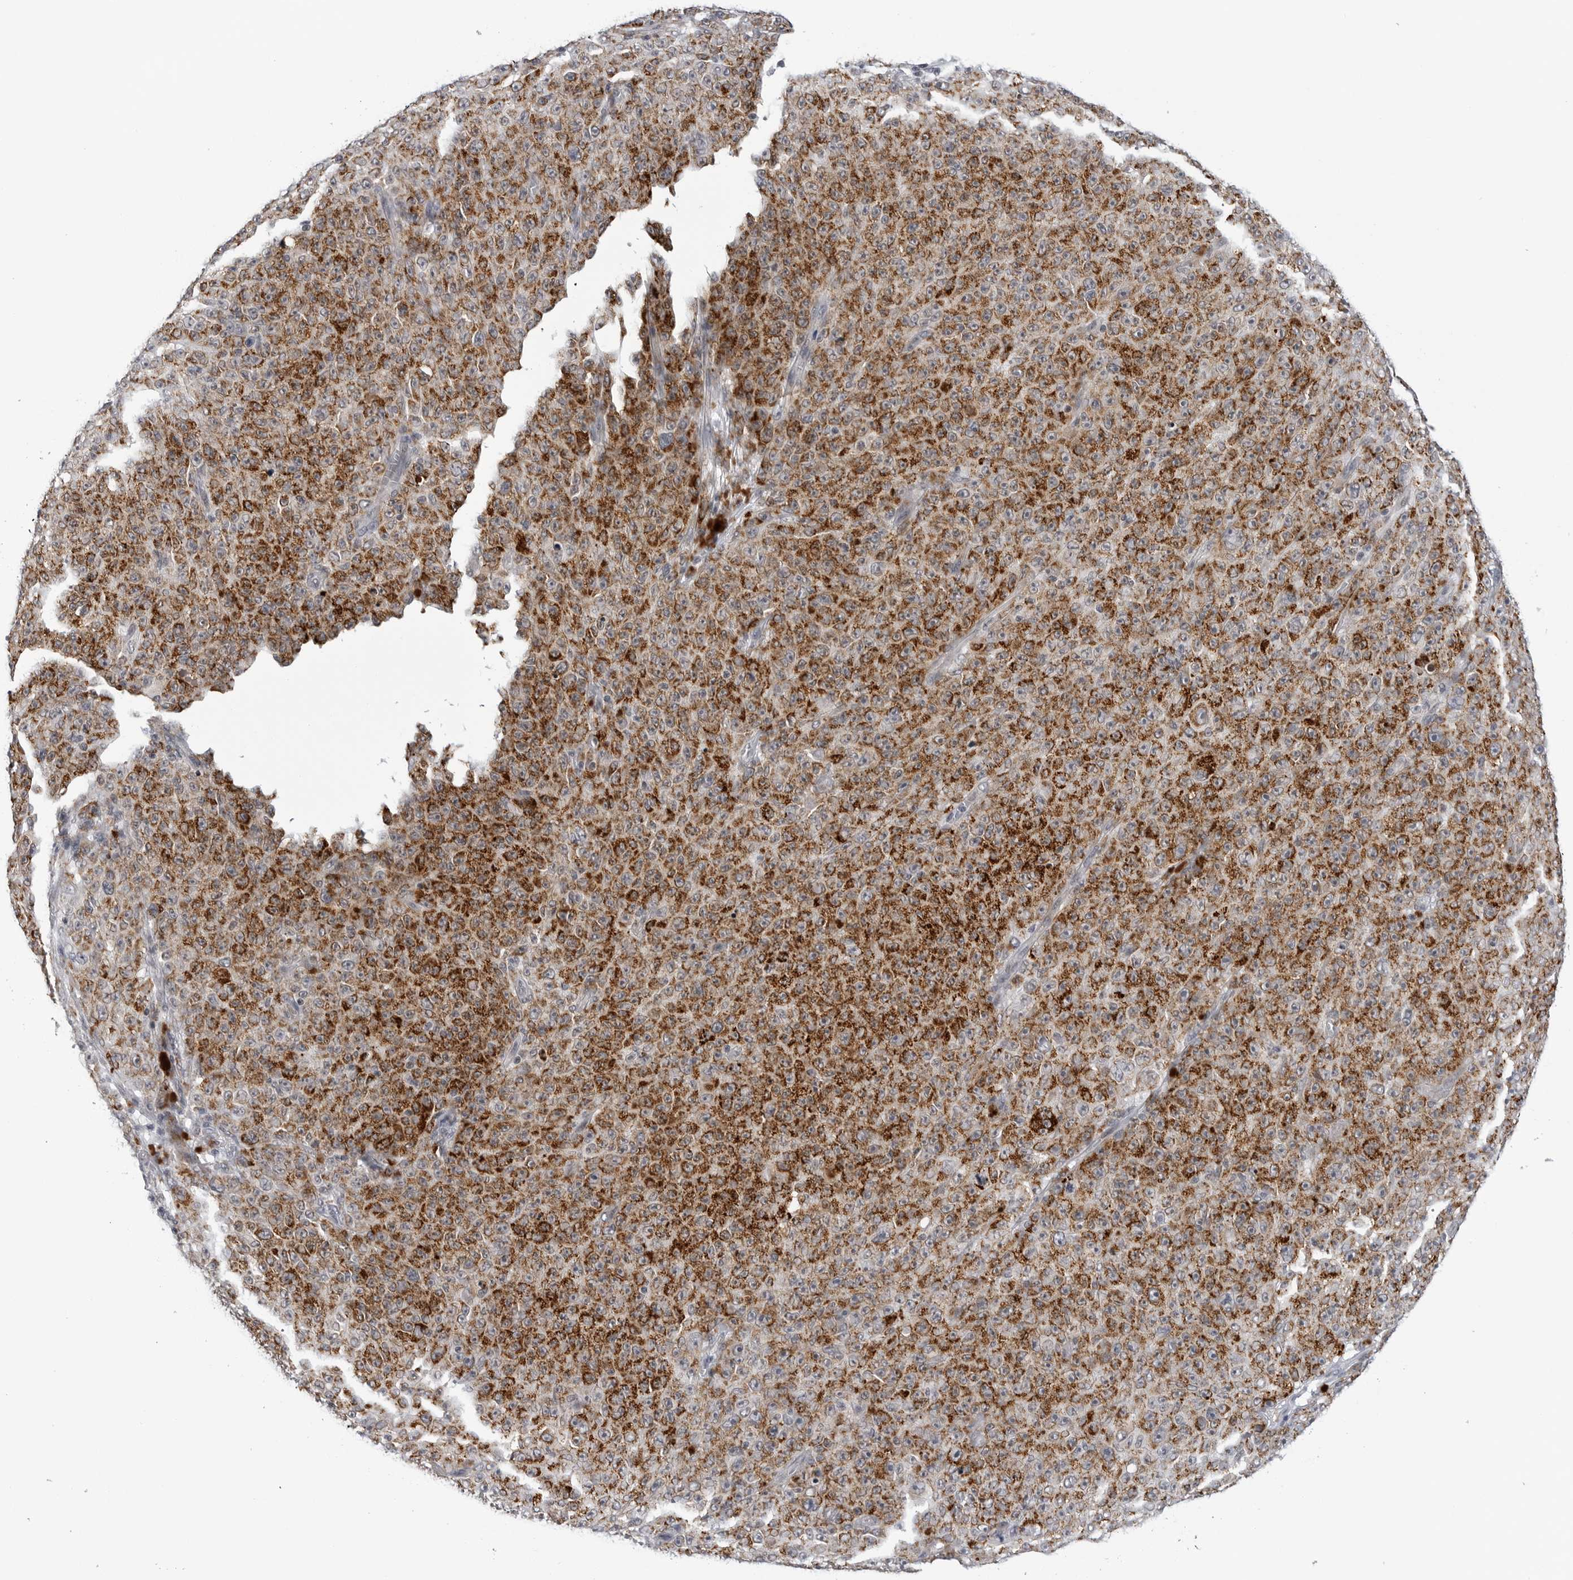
{"staining": {"intensity": "moderate", "quantity": ">75%", "location": "cytoplasmic/membranous"}, "tissue": "melanoma", "cell_type": "Tumor cells", "image_type": "cancer", "snomed": [{"axis": "morphology", "description": "Malignant melanoma, NOS"}, {"axis": "topography", "description": "Skin"}], "caption": "Tumor cells exhibit moderate cytoplasmic/membranous expression in approximately >75% of cells in melanoma.", "gene": "CDK20", "patient": {"sex": "female", "age": 82}}